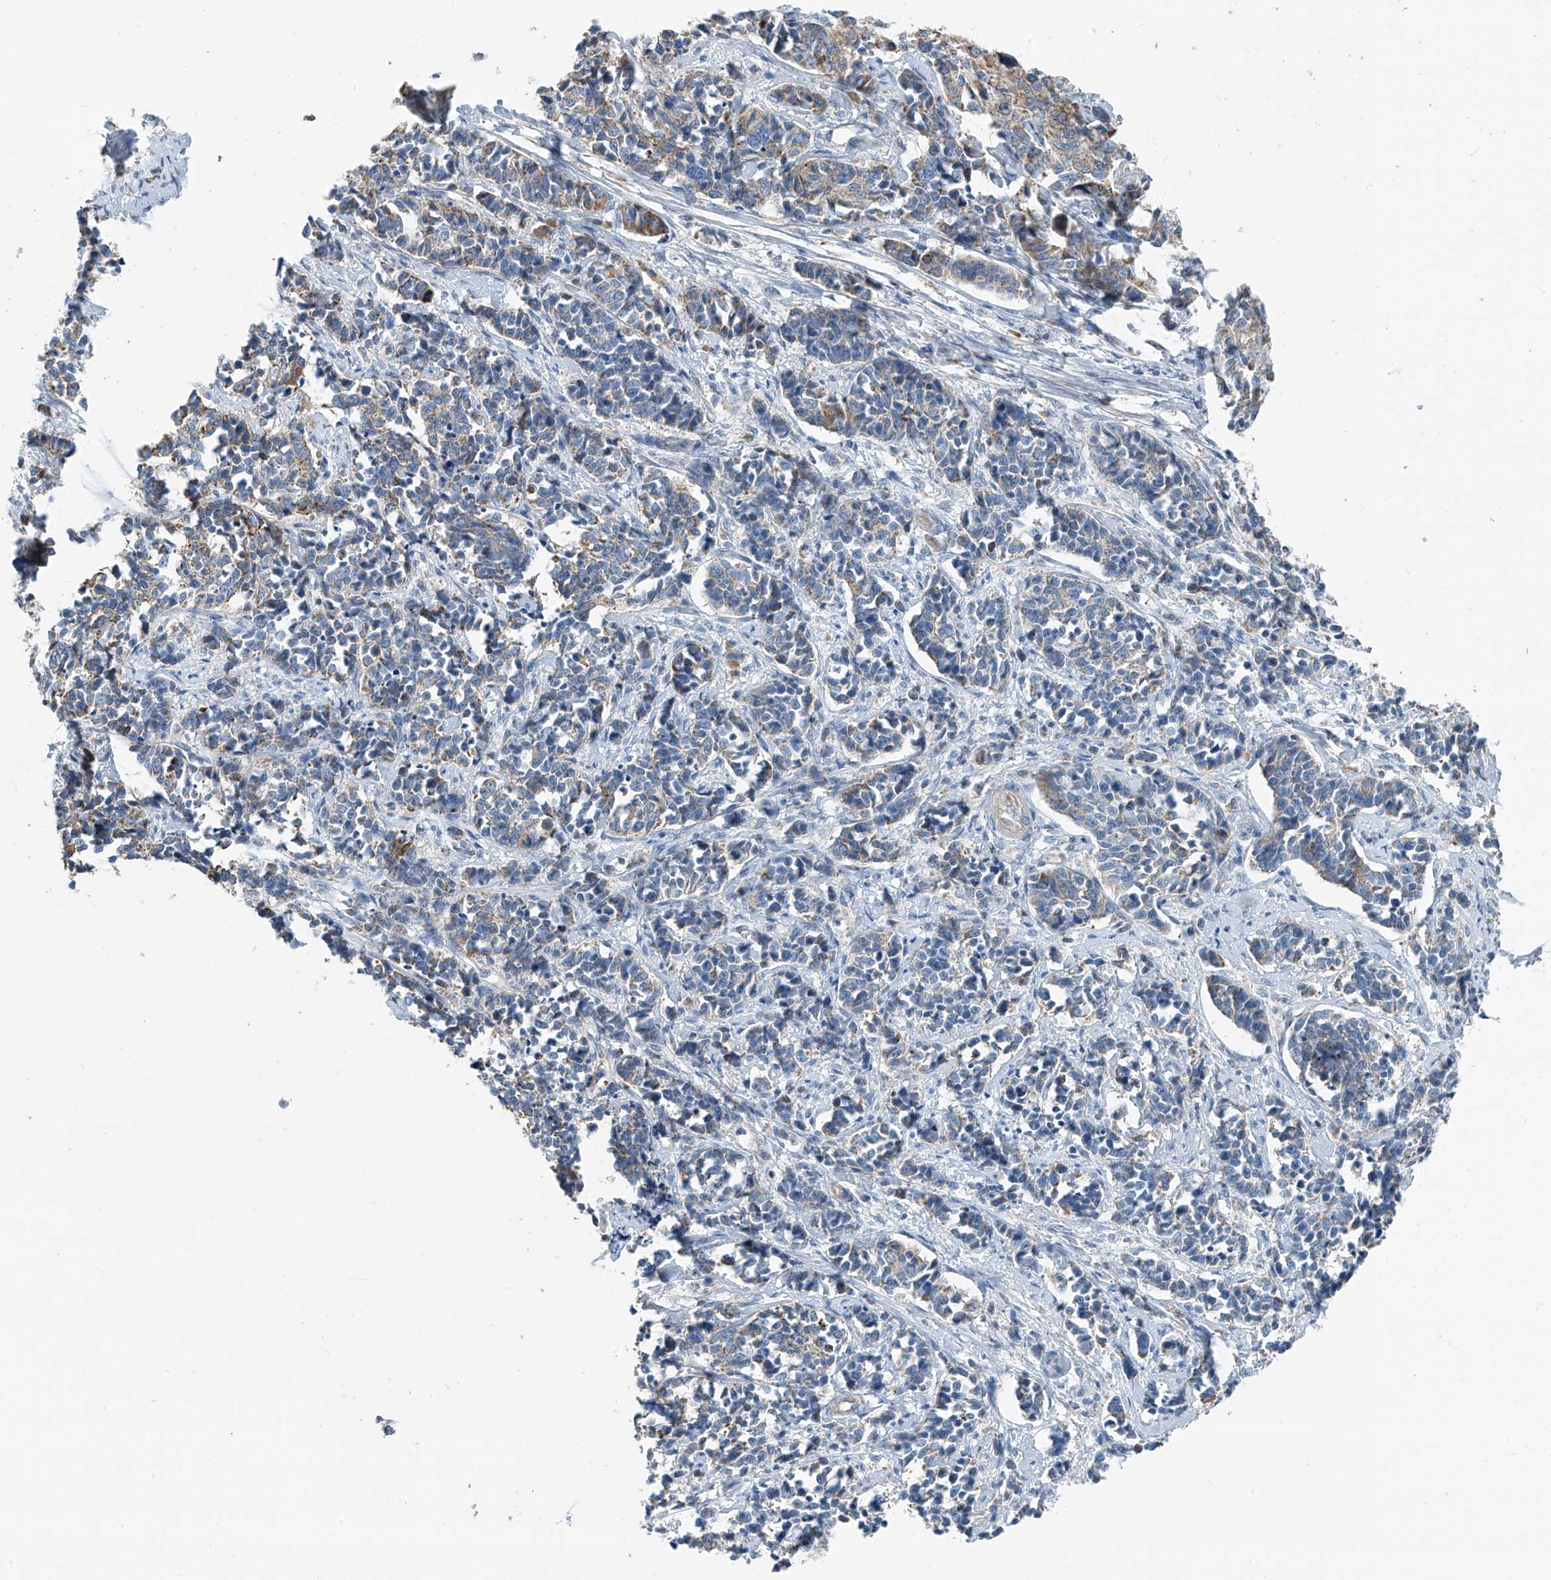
{"staining": {"intensity": "weak", "quantity": "<25%", "location": "cytoplasmic/membranous"}, "tissue": "cervical cancer", "cell_type": "Tumor cells", "image_type": "cancer", "snomed": [{"axis": "morphology", "description": "Normal tissue, NOS"}, {"axis": "morphology", "description": "Squamous cell carcinoma, NOS"}, {"axis": "topography", "description": "Cervix"}], "caption": "Tumor cells show no significant expression in squamous cell carcinoma (cervical). Brightfield microscopy of IHC stained with DAB (3,3'-diaminobenzidine) (brown) and hematoxylin (blue), captured at high magnification.", "gene": "SYN3", "patient": {"sex": "female", "age": 35}}